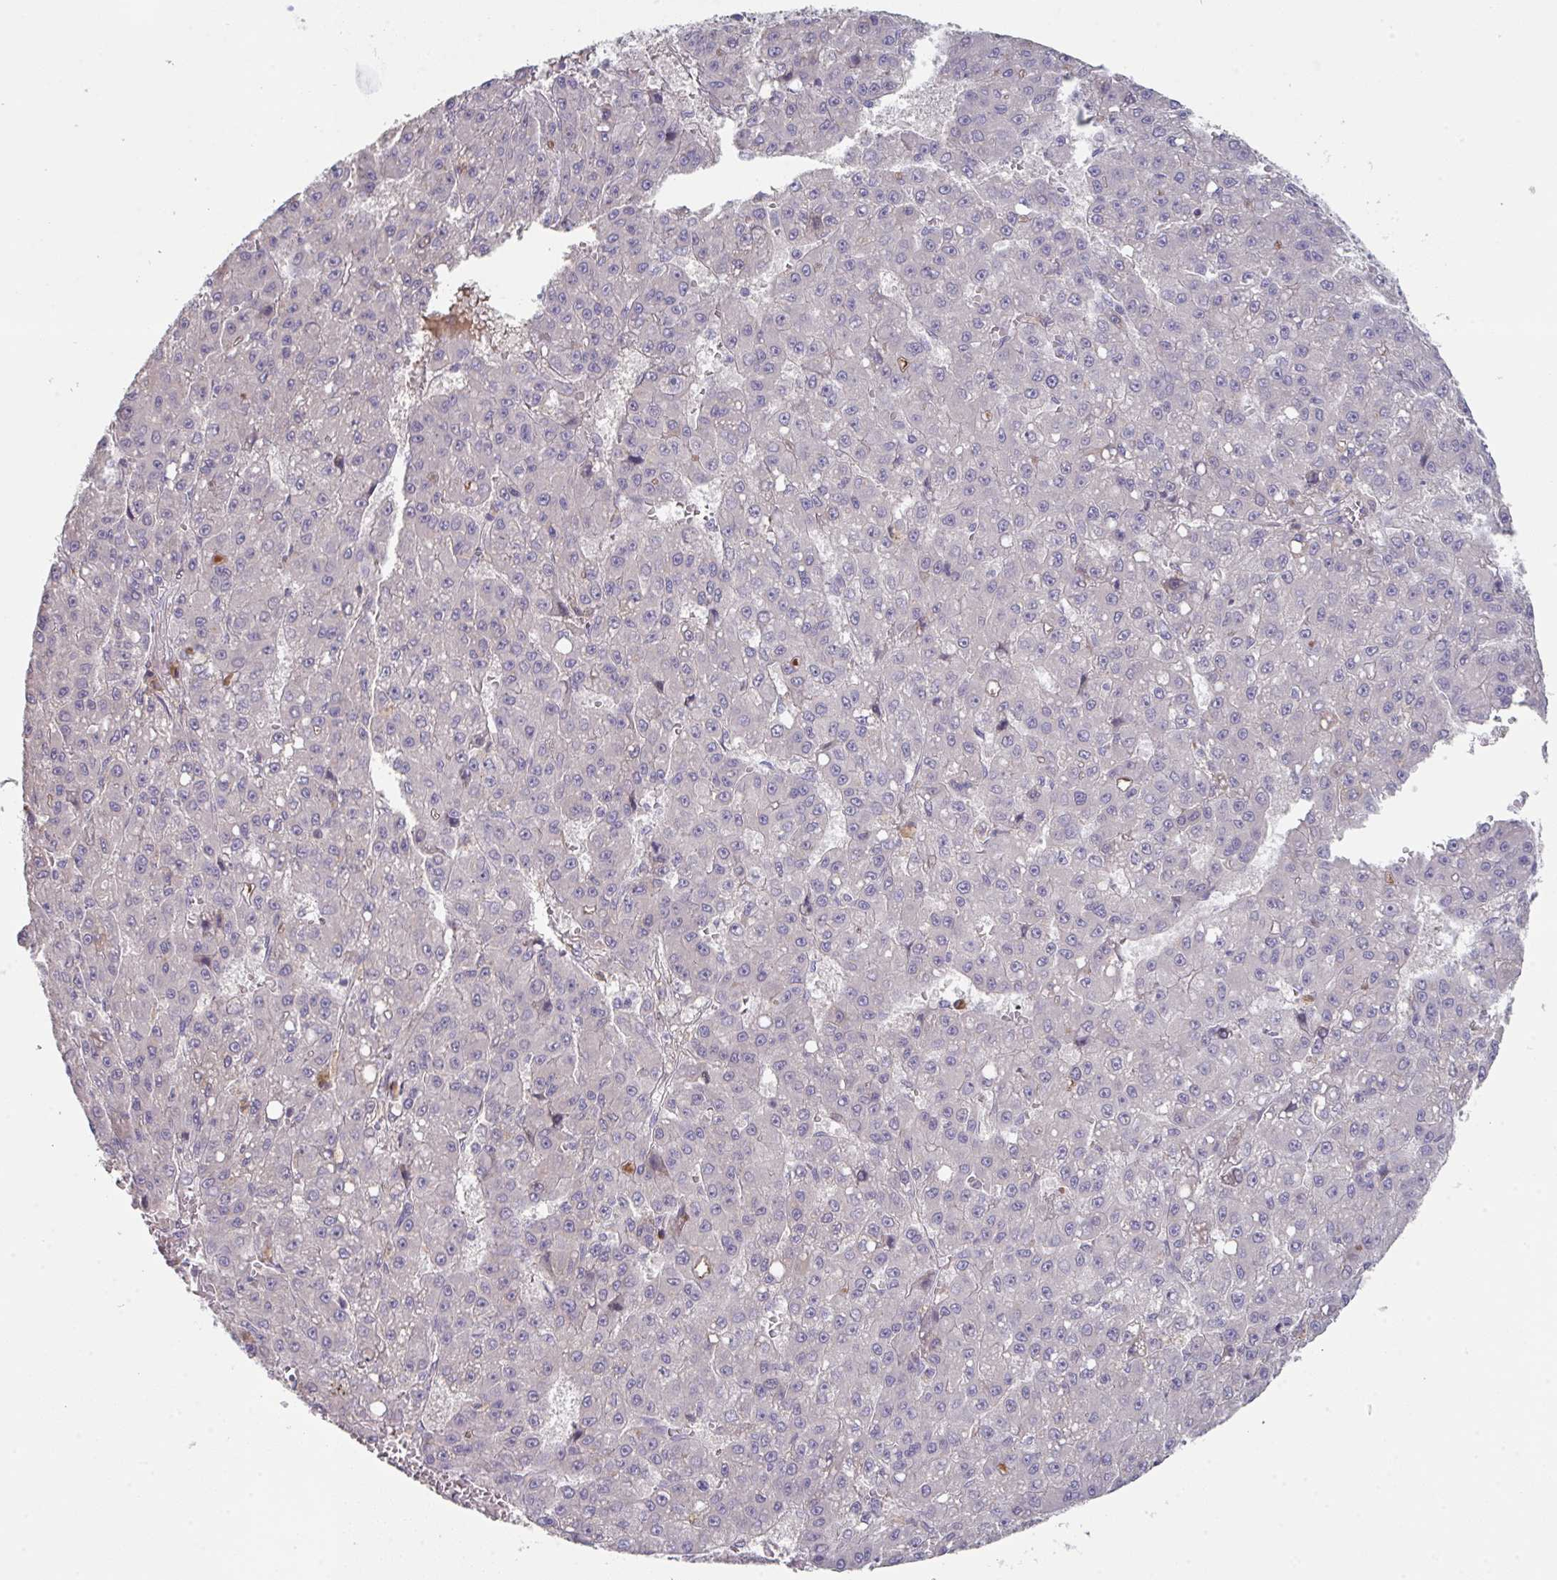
{"staining": {"intensity": "negative", "quantity": "none", "location": "none"}, "tissue": "liver cancer", "cell_type": "Tumor cells", "image_type": "cancer", "snomed": [{"axis": "morphology", "description": "Carcinoma, Hepatocellular, NOS"}, {"axis": "topography", "description": "Liver"}], "caption": "Protein analysis of liver hepatocellular carcinoma shows no significant positivity in tumor cells. (DAB (3,3'-diaminobenzidine) immunohistochemistry (IHC) with hematoxylin counter stain).", "gene": "HGFAC", "patient": {"sex": "male", "age": 70}}